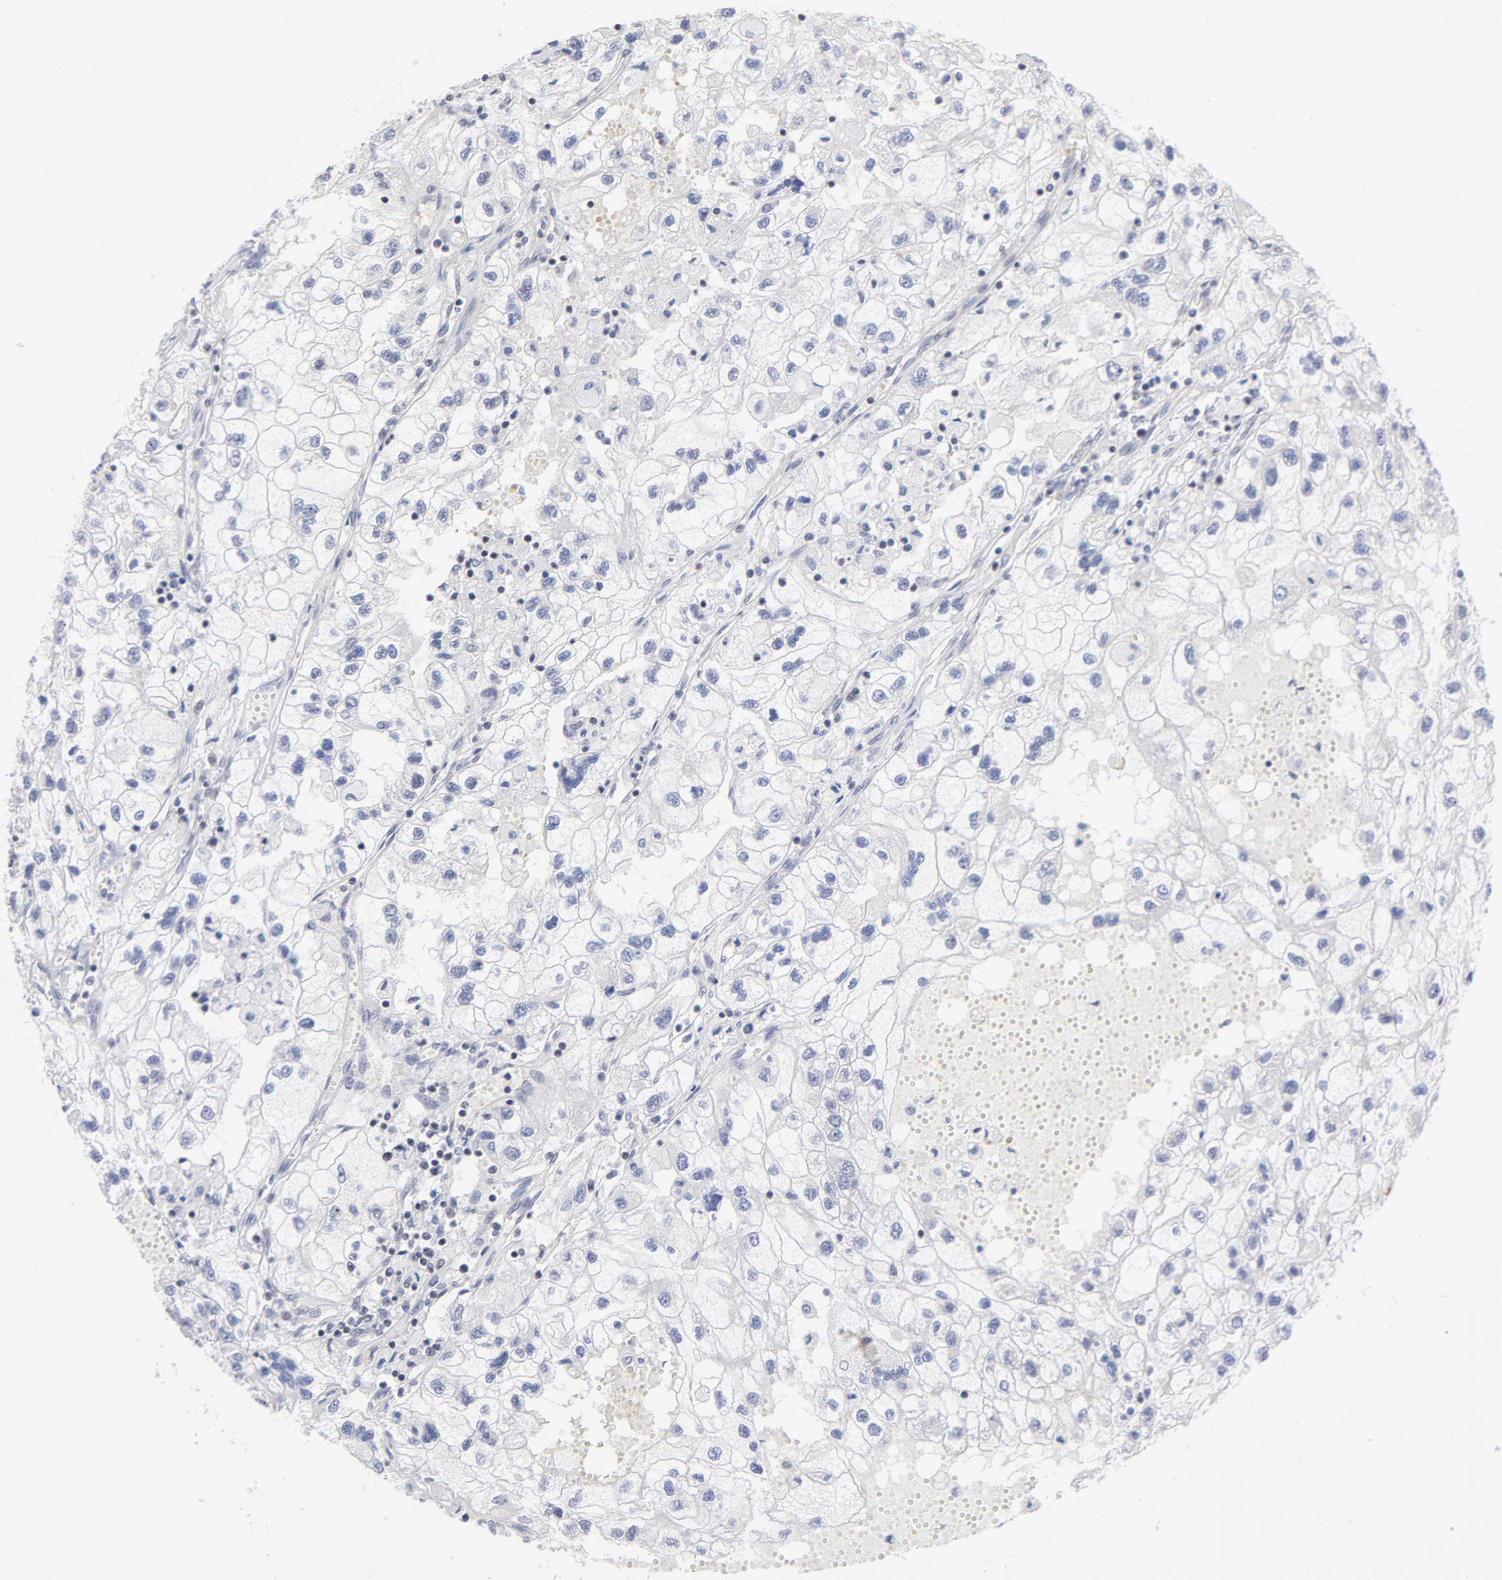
{"staining": {"intensity": "negative", "quantity": "none", "location": "none"}, "tissue": "renal cancer", "cell_type": "Tumor cells", "image_type": "cancer", "snomed": [{"axis": "morphology", "description": "Normal tissue, NOS"}, {"axis": "morphology", "description": "Adenocarcinoma, NOS"}, {"axis": "topography", "description": "Kidney"}], "caption": "An image of human renal adenocarcinoma is negative for staining in tumor cells.", "gene": "CTCF", "patient": {"sex": "male", "age": 71}}